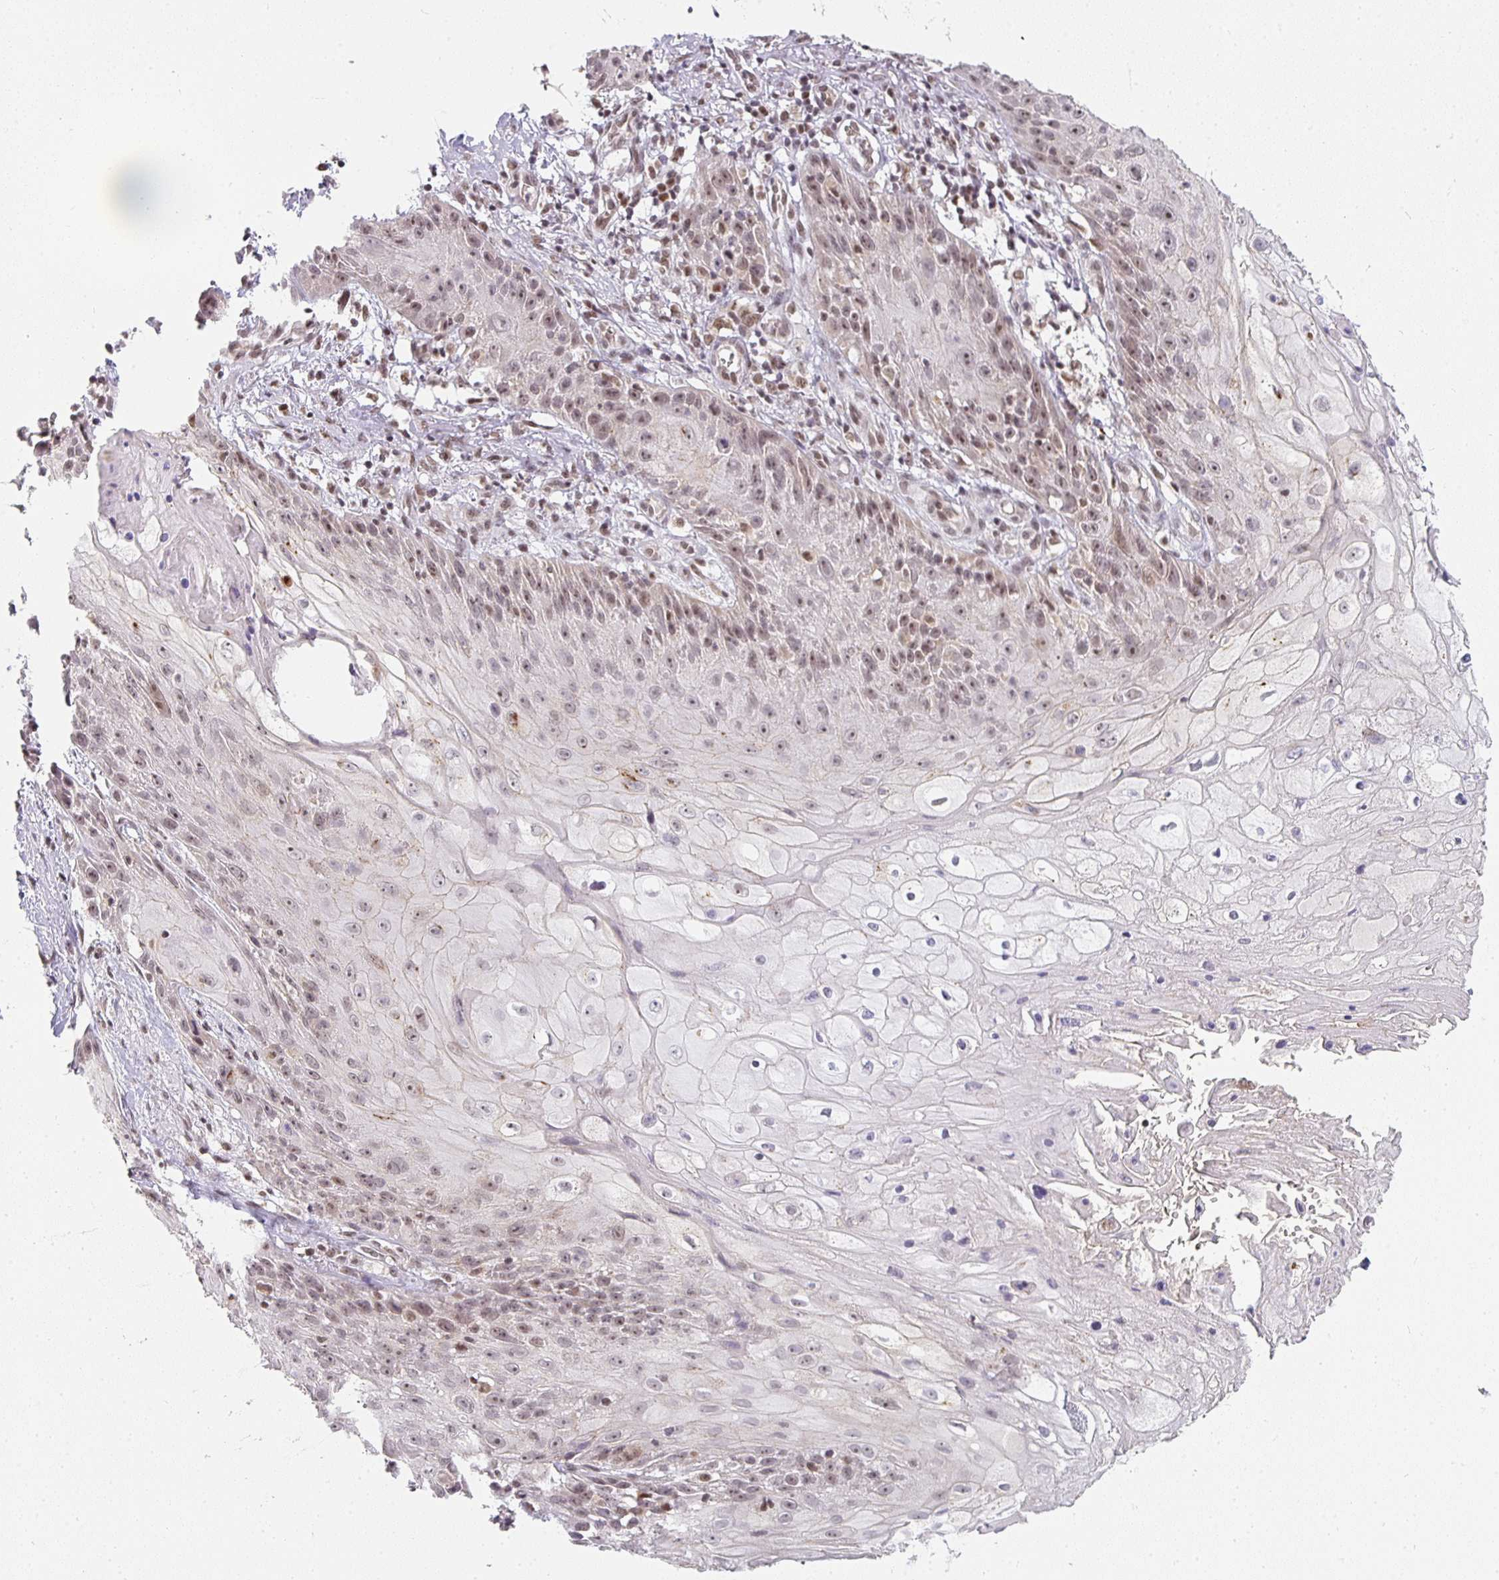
{"staining": {"intensity": "moderate", "quantity": "<25%", "location": "nuclear"}, "tissue": "skin cancer", "cell_type": "Tumor cells", "image_type": "cancer", "snomed": [{"axis": "morphology", "description": "Squamous cell carcinoma, NOS"}, {"axis": "topography", "description": "Skin"}, {"axis": "topography", "description": "Vulva"}], "caption": "Immunohistochemistry micrograph of neoplastic tissue: squamous cell carcinoma (skin) stained using immunohistochemistry (IHC) demonstrates low levels of moderate protein expression localized specifically in the nuclear of tumor cells, appearing as a nuclear brown color.", "gene": "SMARCA2", "patient": {"sex": "female", "age": 76}}